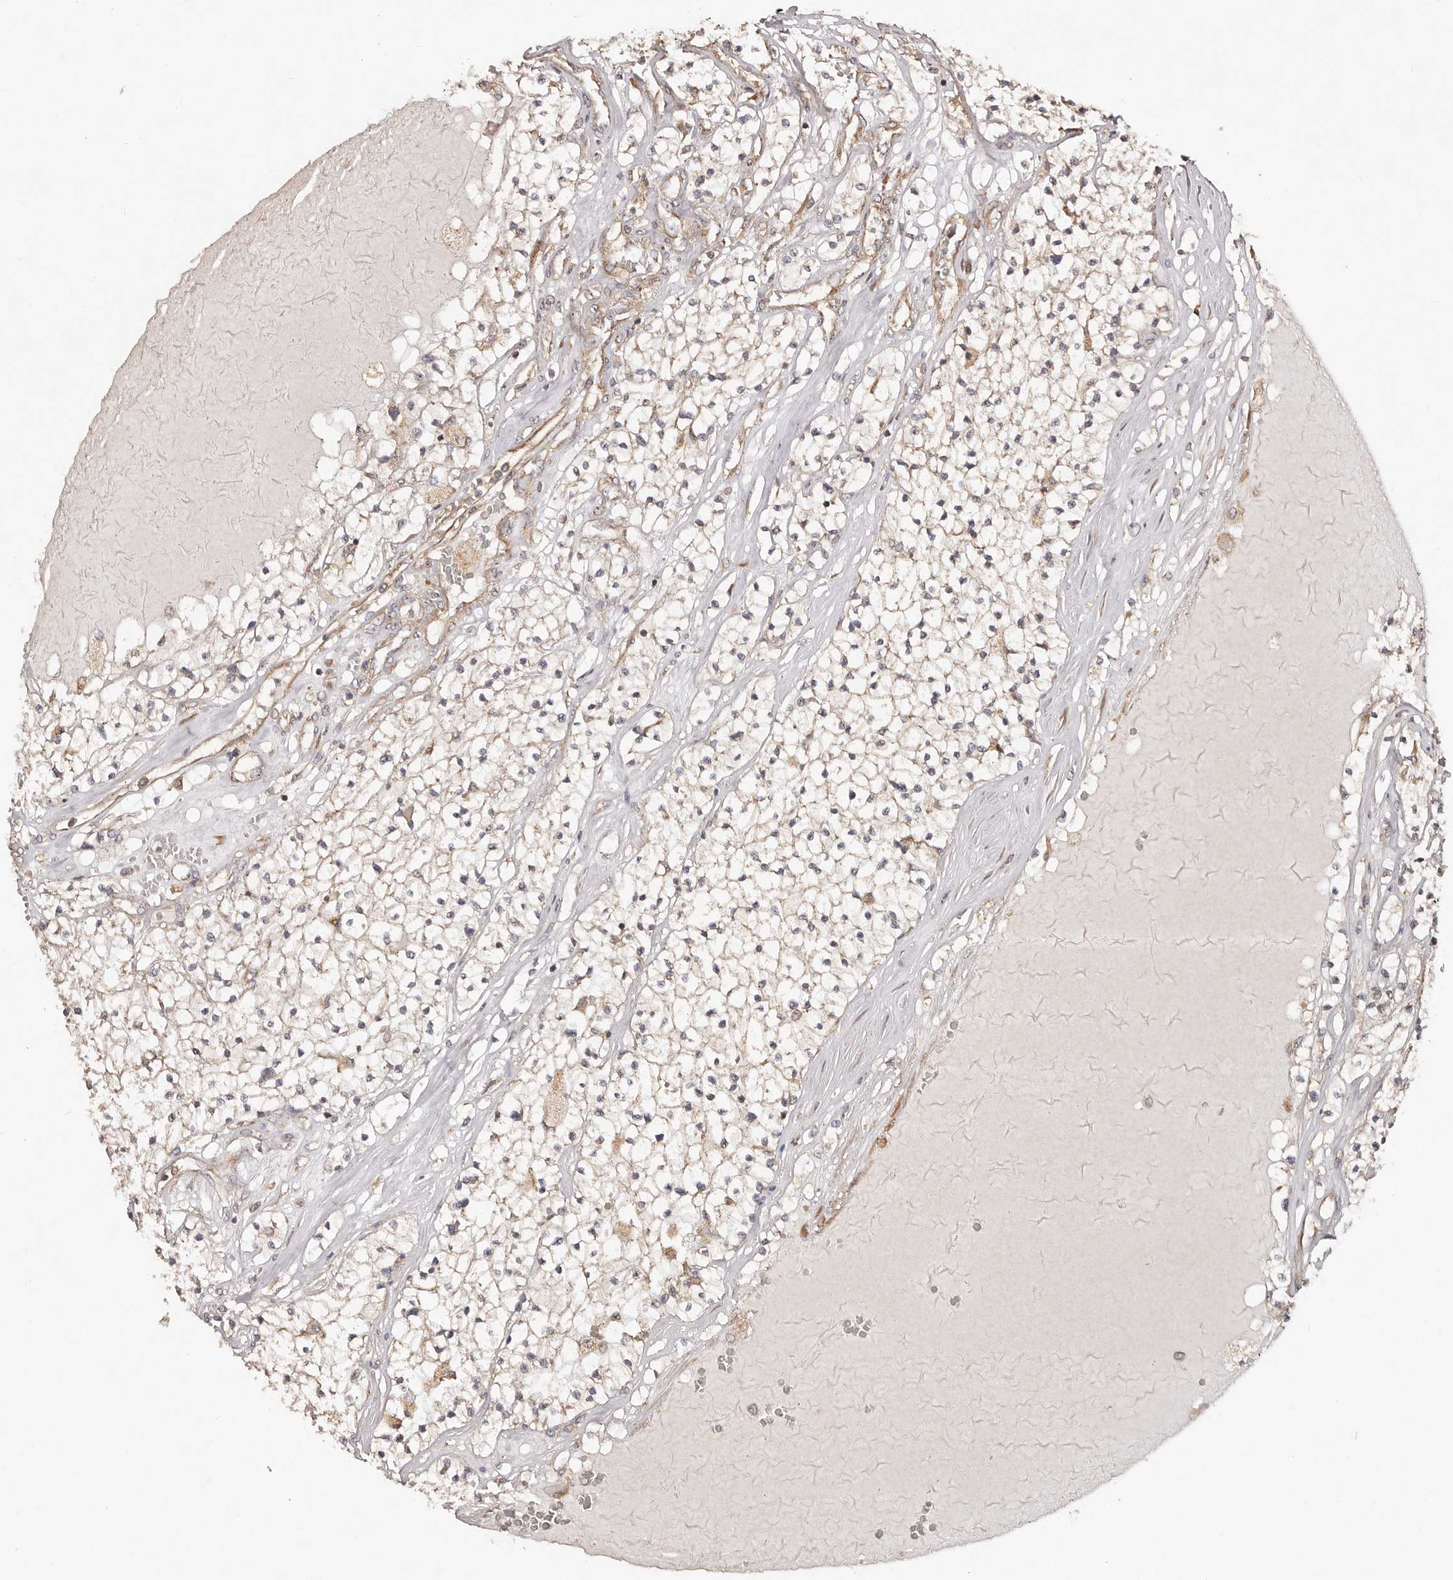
{"staining": {"intensity": "weak", "quantity": "<25%", "location": "cytoplasmic/membranous"}, "tissue": "renal cancer", "cell_type": "Tumor cells", "image_type": "cancer", "snomed": [{"axis": "morphology", "description": "Normal tissue, NOS"}, {"axis": "morphology", "description": "Adenocarcinoma, NOS"}, {"axis": "topography", "description": "Kidney"}], "caption": "Renal adenocarcinoma stained for a protein using IHC demonstrates no staining tumor cells.", "gene": "RPS6", "patient": {"sex": "male", "age": 68}}